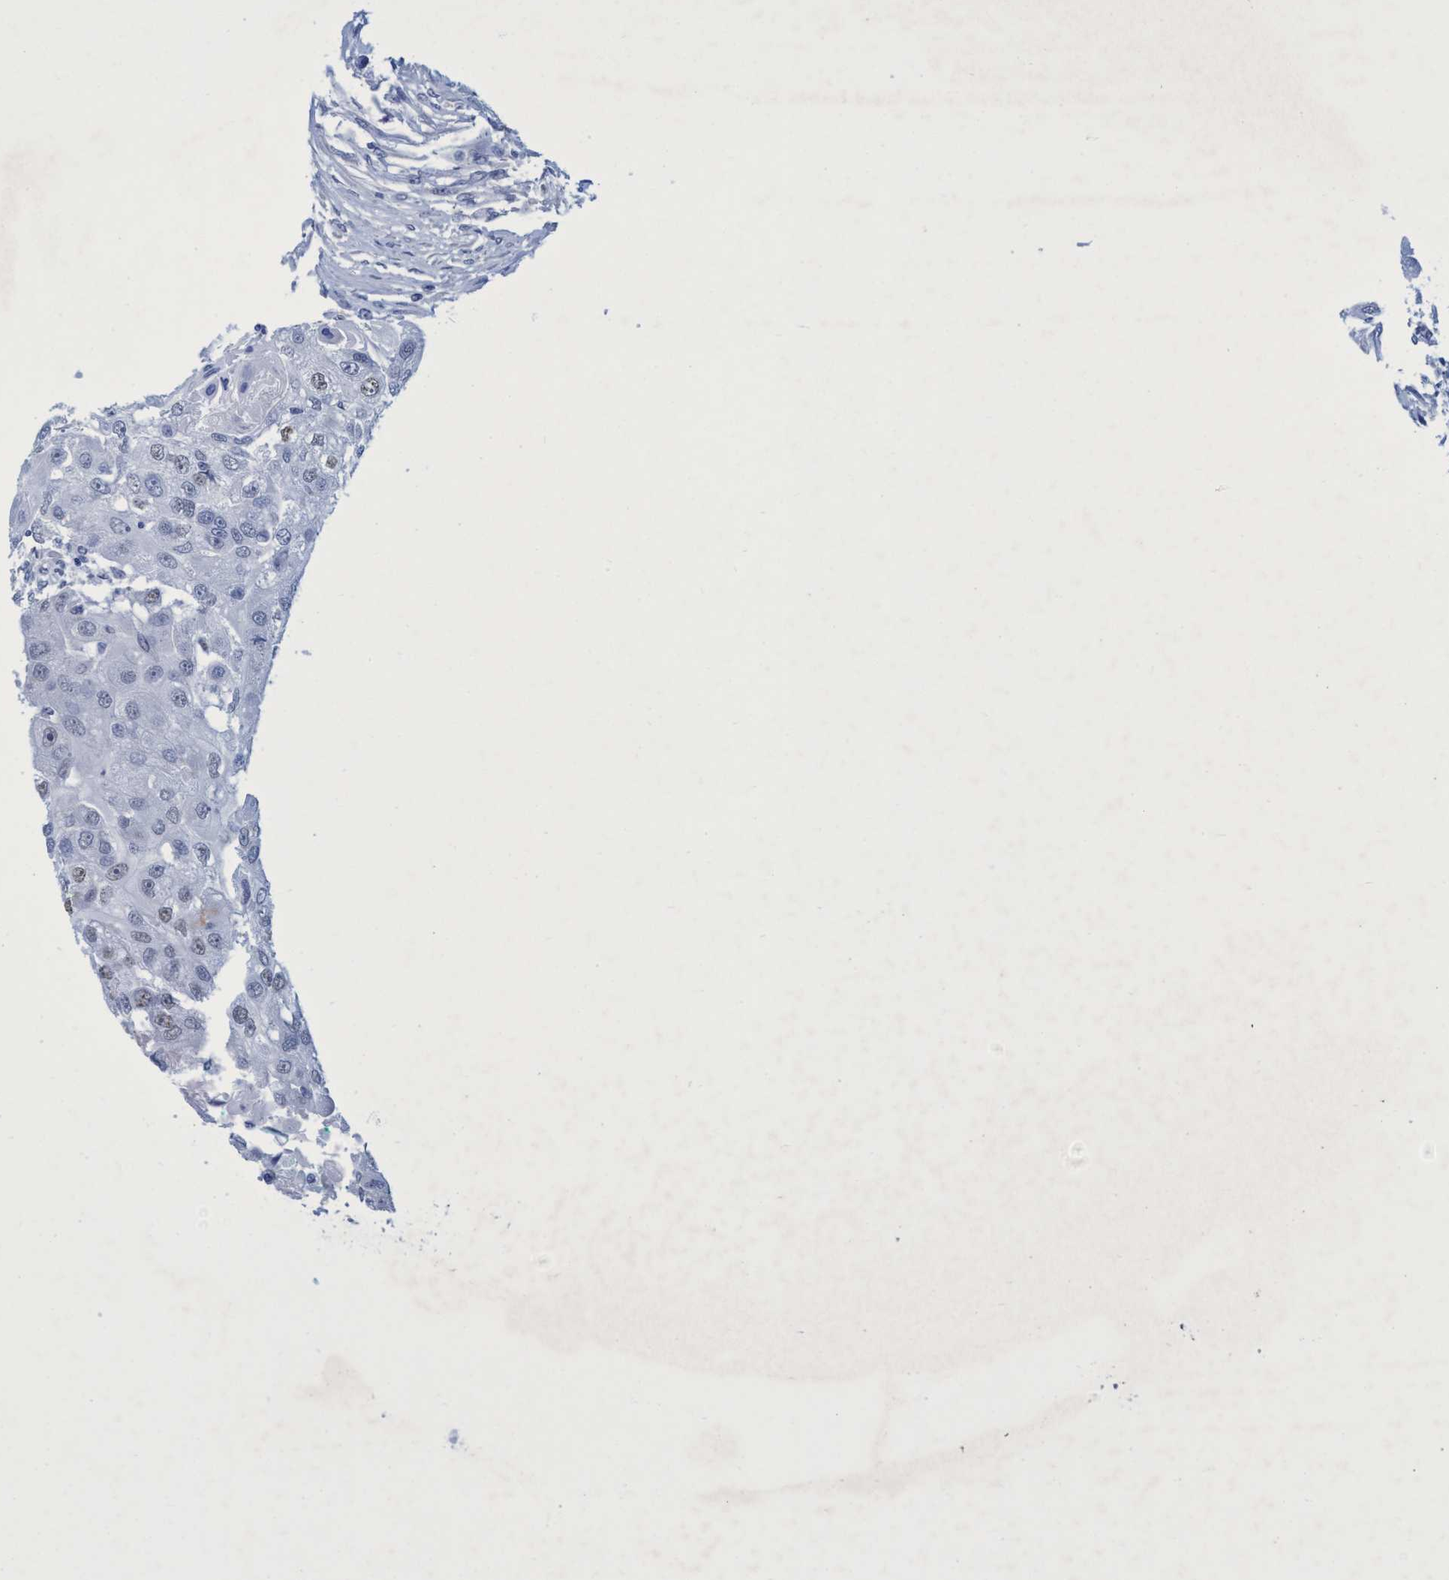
{"staining": {"intensity": "moderate", "quantity": "<25%", "location": "nuclear"}, "tissue": "head and neck cancer", "cell_type": "Tumor cells", "image_type": "cancer", "snomed": [{"axis": "morphology", "description": "Normal tissue, NOS"}, {"axis": "morphology", "description": "Squamous cell carcinoma, NOS"}, {"axis": "topography", "description": "Skeletal muscle"}, {"axis": "topography", "description": "Head-Neck"}], "caption": "This image displays squamous cell carcinoma (head and neck) stained with immunohistochemistry to label a protein in brown. The nuclear of tumor cells show moderate positivity for the protein. Nuclei are counter-stained blue.", "gene": "R3HCC1", "patient": {"sex": "male", "age": 51}}